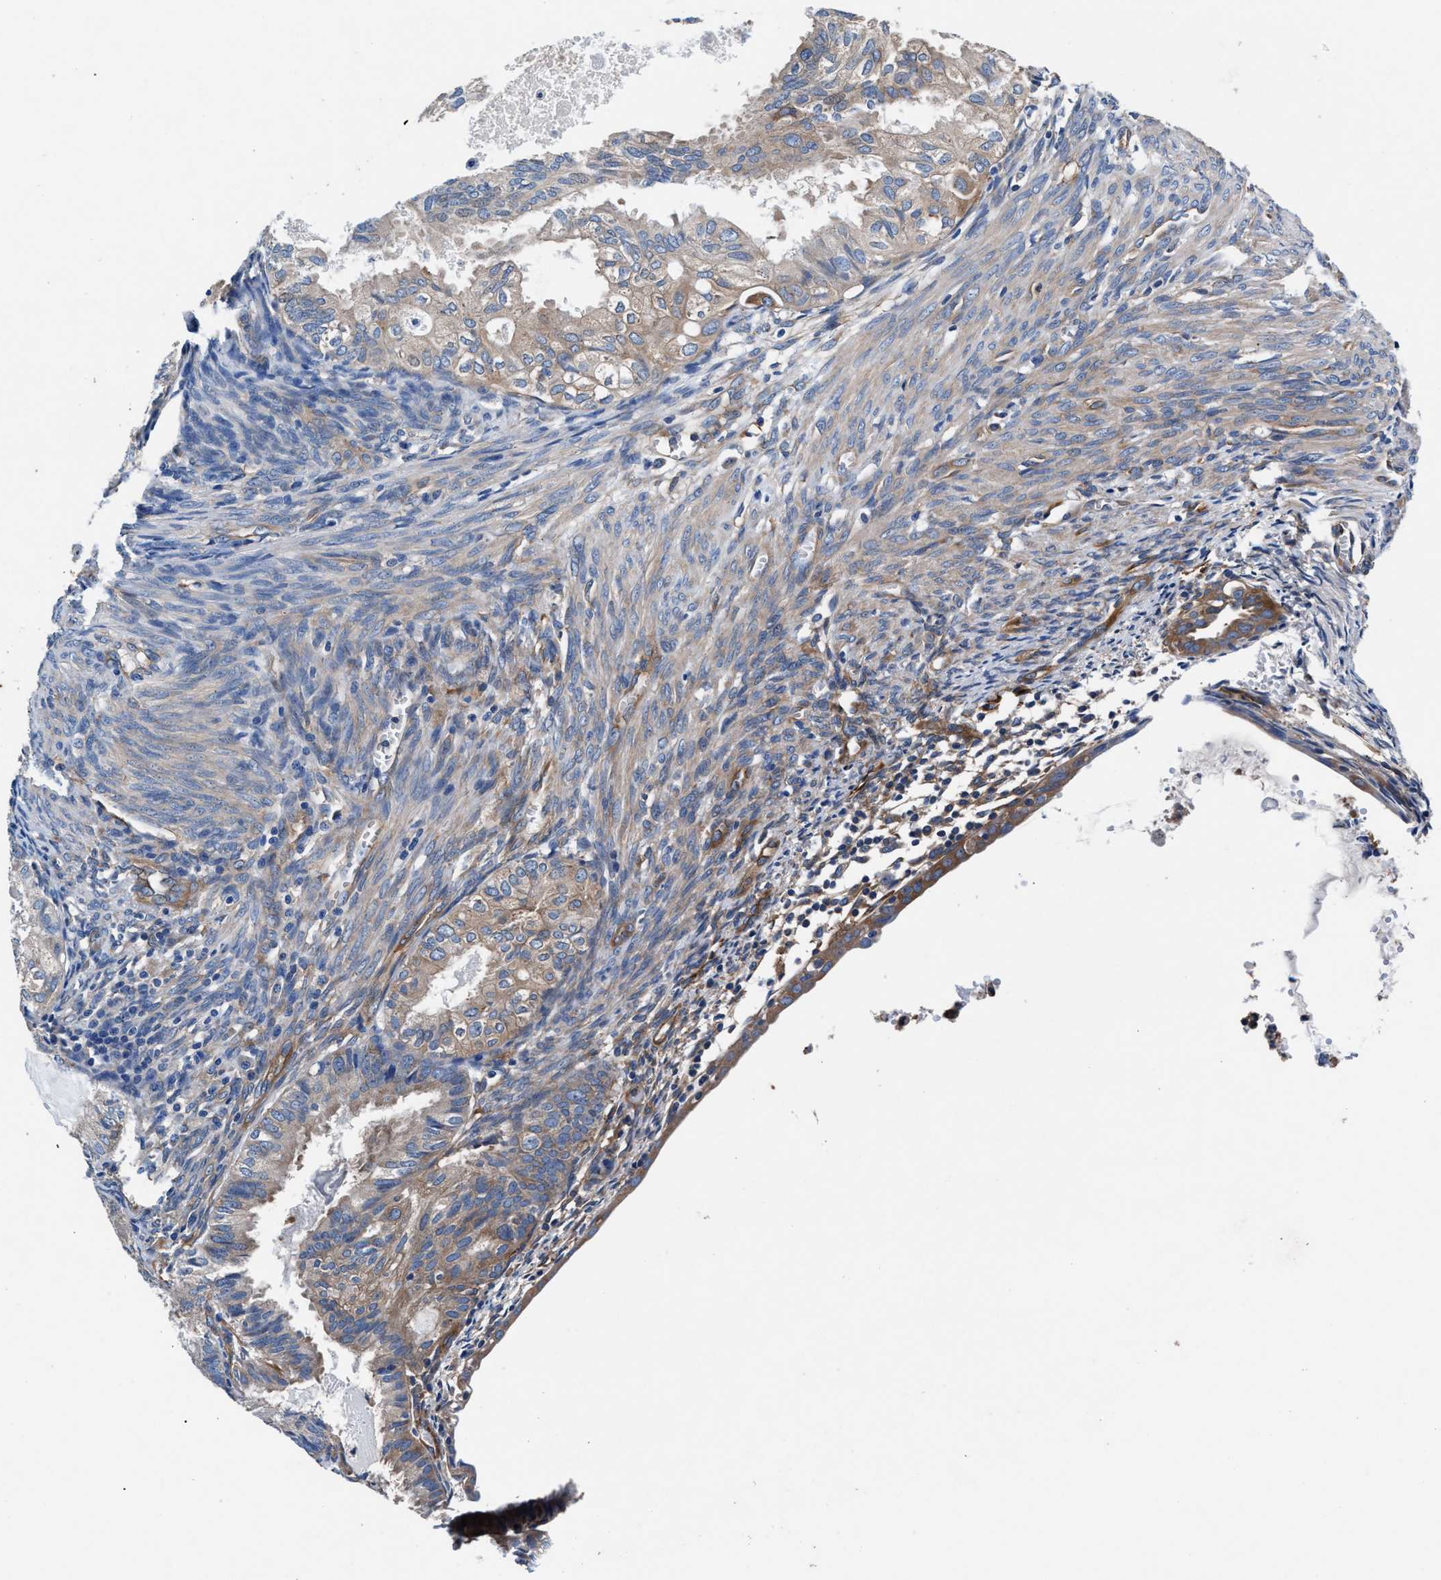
{"staining": {"intensity": "moderate", "quantity": "<25%", "location": "cytoplasmic/membranous"}, "tissue": "cervical cancer", "cell_type": "Tumor cells", "image_type": "cancer", "snomed": [{"axis": "morphology", "description": "Normal tissue, NOS"}, {"axis": "morphology", "description": "Adenocarcinoma, NOS"}, {"axis": "topography", "description": "Cervix"}, {"axis": "topography", "description": "Endometrium"}], "caption": "Moderate cytoplasmic/membranous positivity is seen in about <25% of tumor cells in cervical cancer.", "gene": "SH3GL1", "patient": {"sex": "female", "age": 86}}